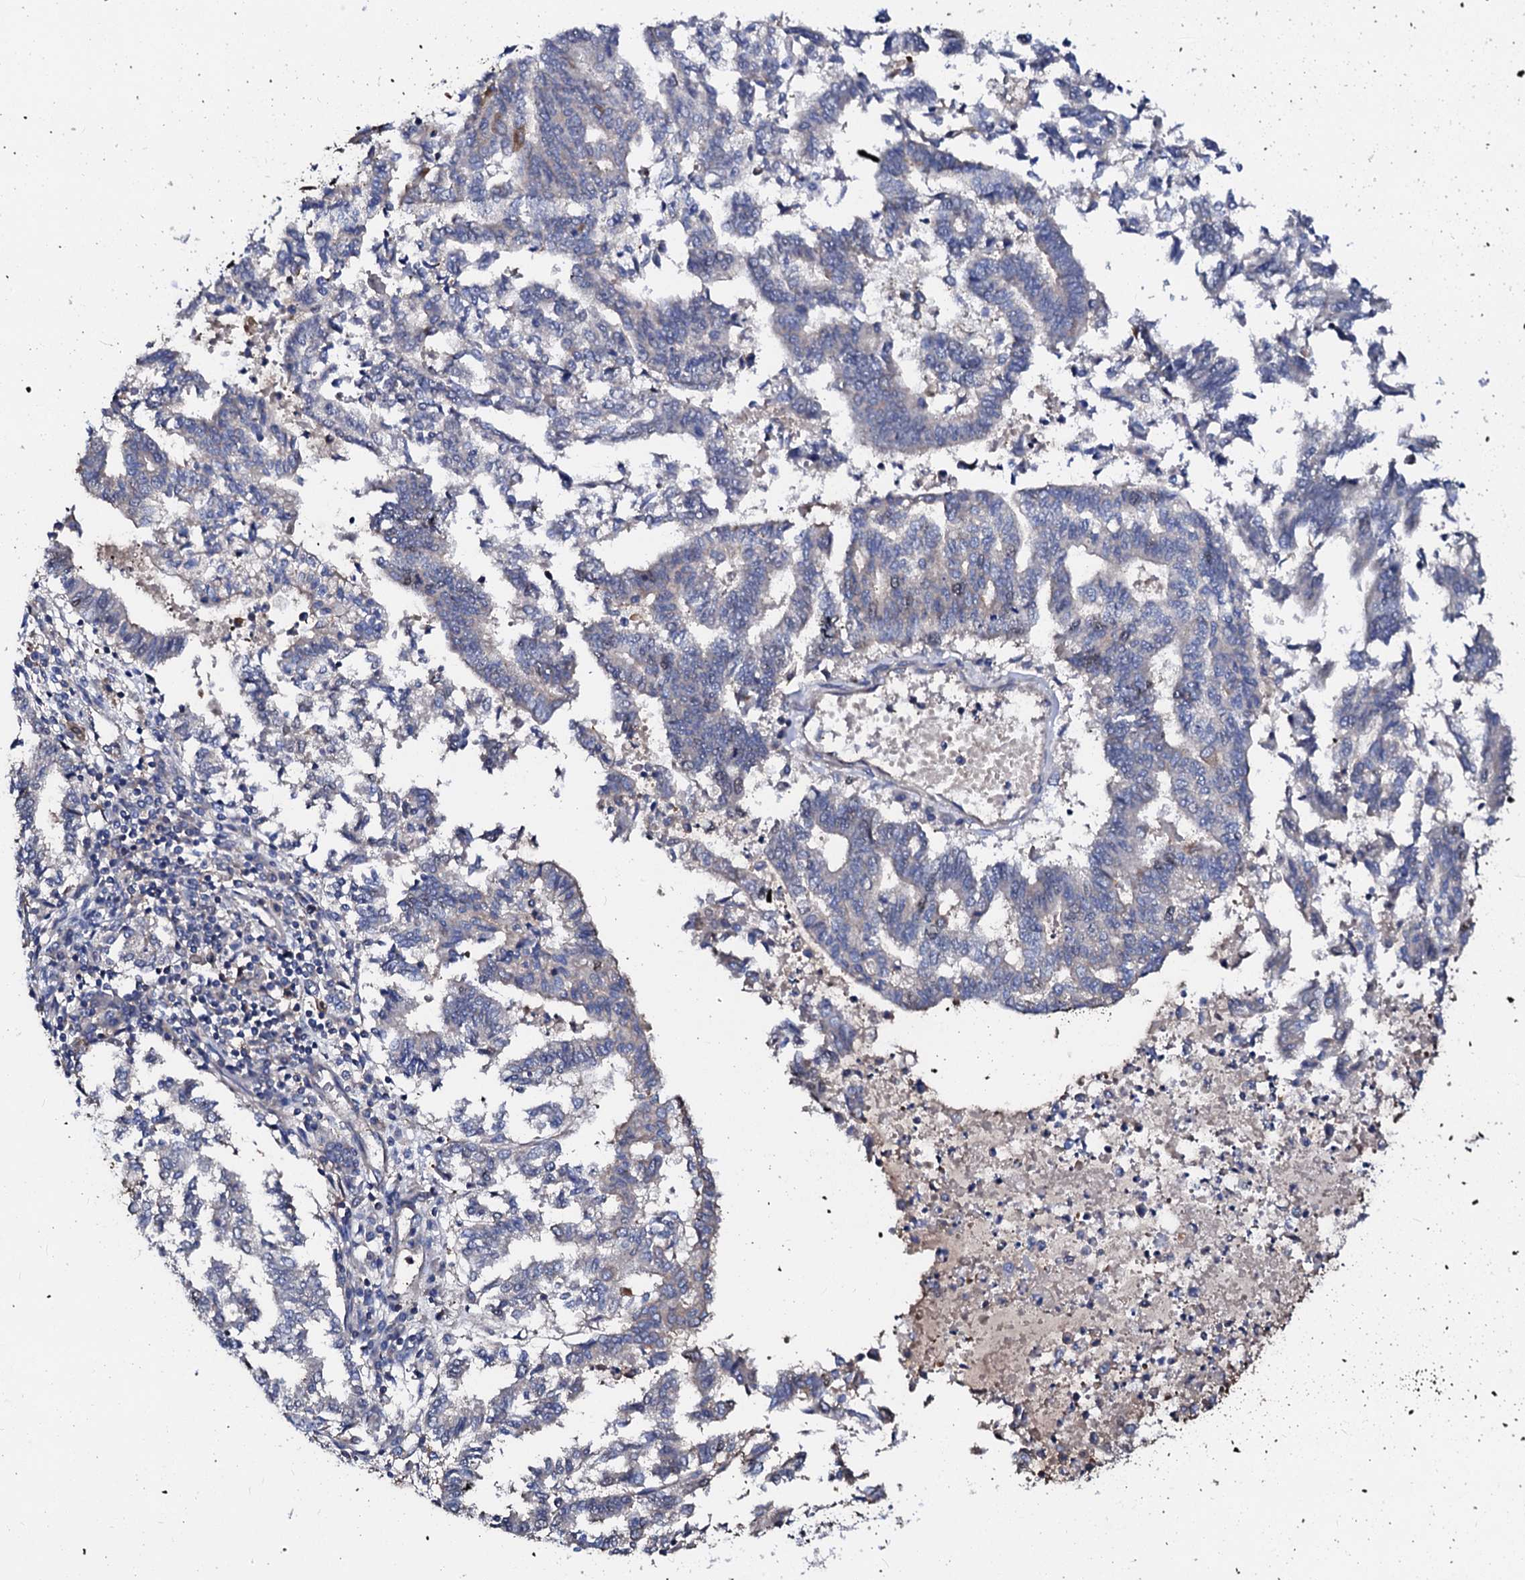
{"staining": {"intensity": "negative", "quantity": "none", "location": "none"}, "tissue": "endometrial cancer", "cell_type": "Tumor cells", "image_type": "cancer", "snomed": [{"axis": "morphology", "description": "Adenocarcinoma, NOS"}, {"axis": "topography", "description": "Endometrium"}], "caption": "IHC of endometrial cancer shows no positivity in tumor cells.", "gene": "CSKMT", "patient": {"sex": "female", "age": 79}}